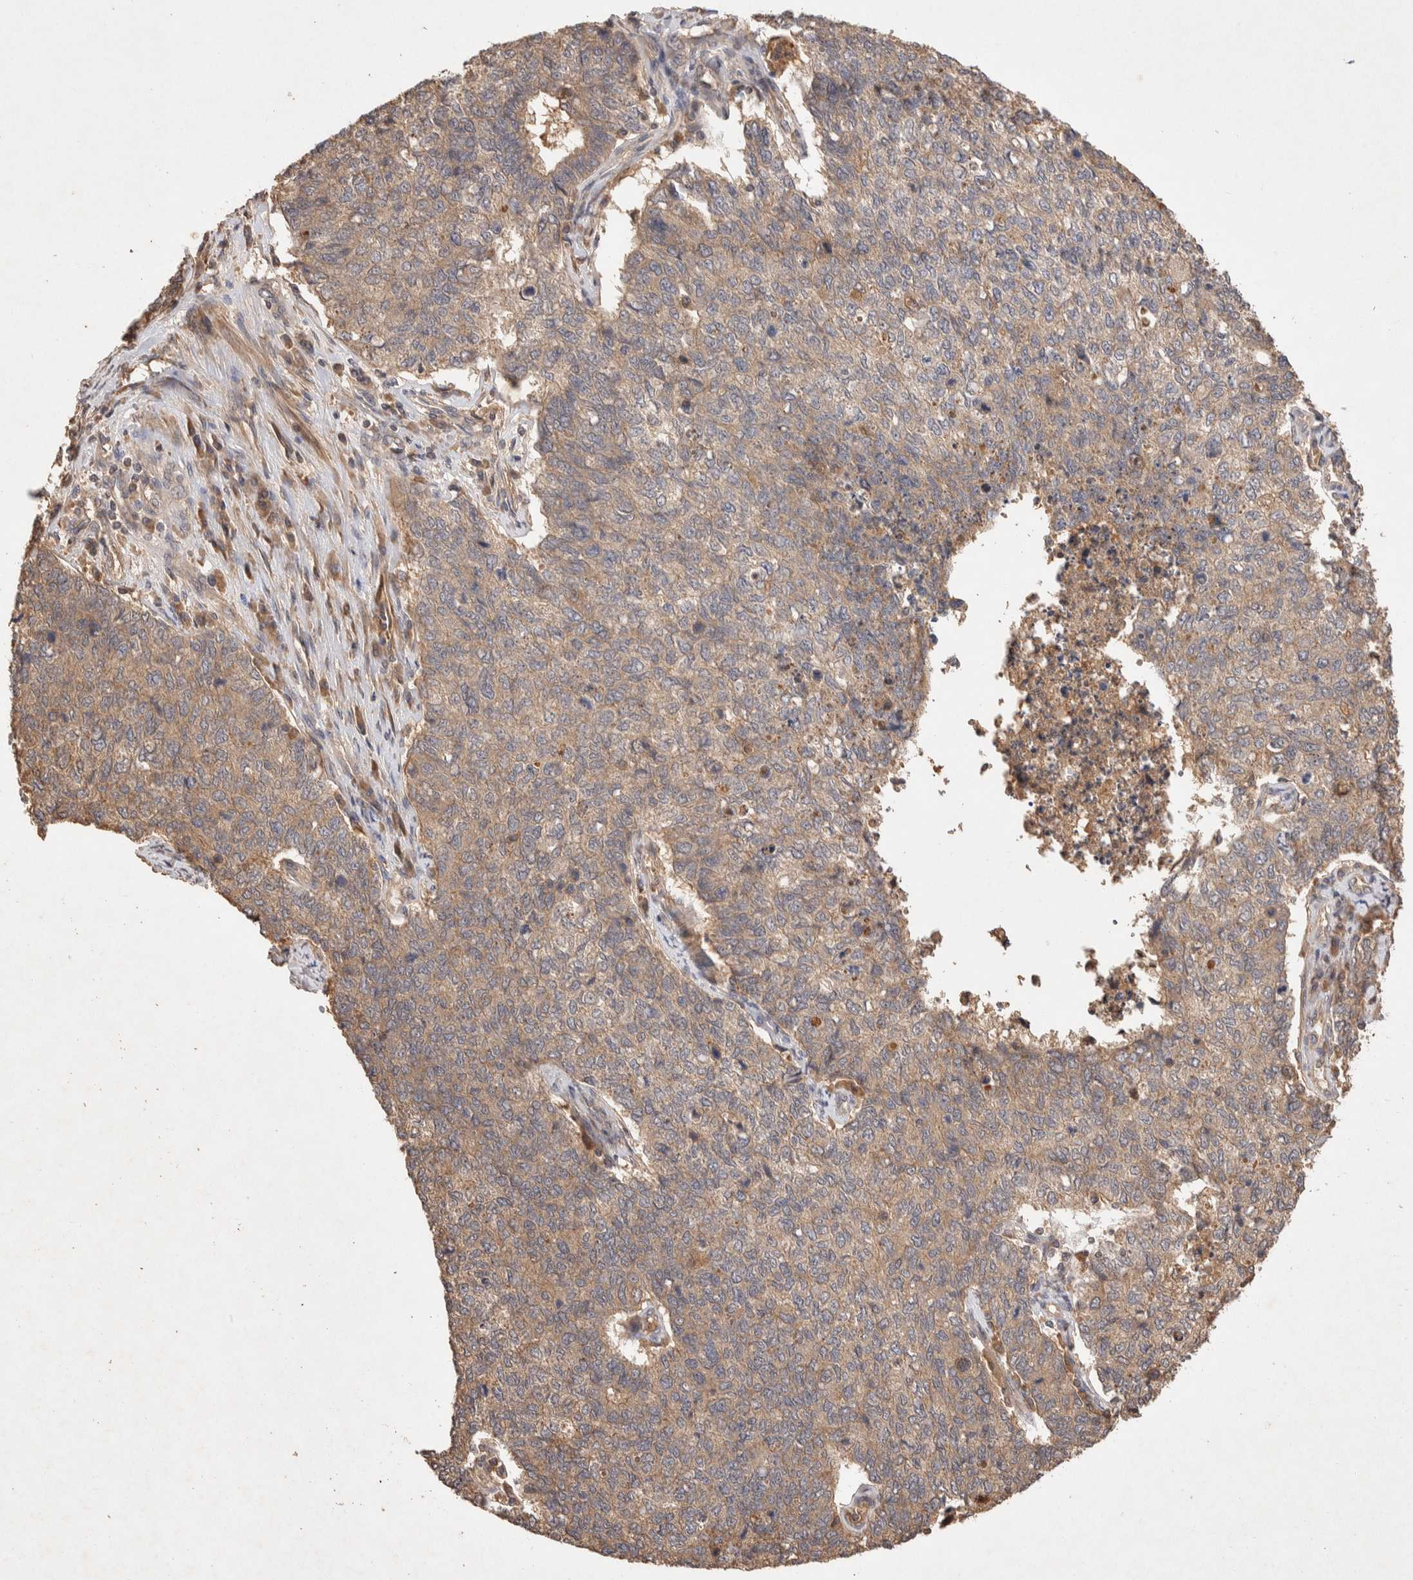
{"staining": {"intensity": "weak", "quantity": ">75%", "location": "cytoplasmic/membranous"}, "tissue": "cervical cancer", "cell_type": "Tumor cells", "image_type": "cancer", "snomed": [{"axis": "morphology", "description": "Squamous cell carcinoma, NOS"}, {"axis": "topography", "description": "Cervix"}], "caption": "IHC micrograph of cervical cancer stained for a protein (brown), which displays low levels of weak cytoplasmic/membranous expression in about >75% of tumor cells.", "gene": "NSMAF", "patient": {"sex": "female", "age": 63}}